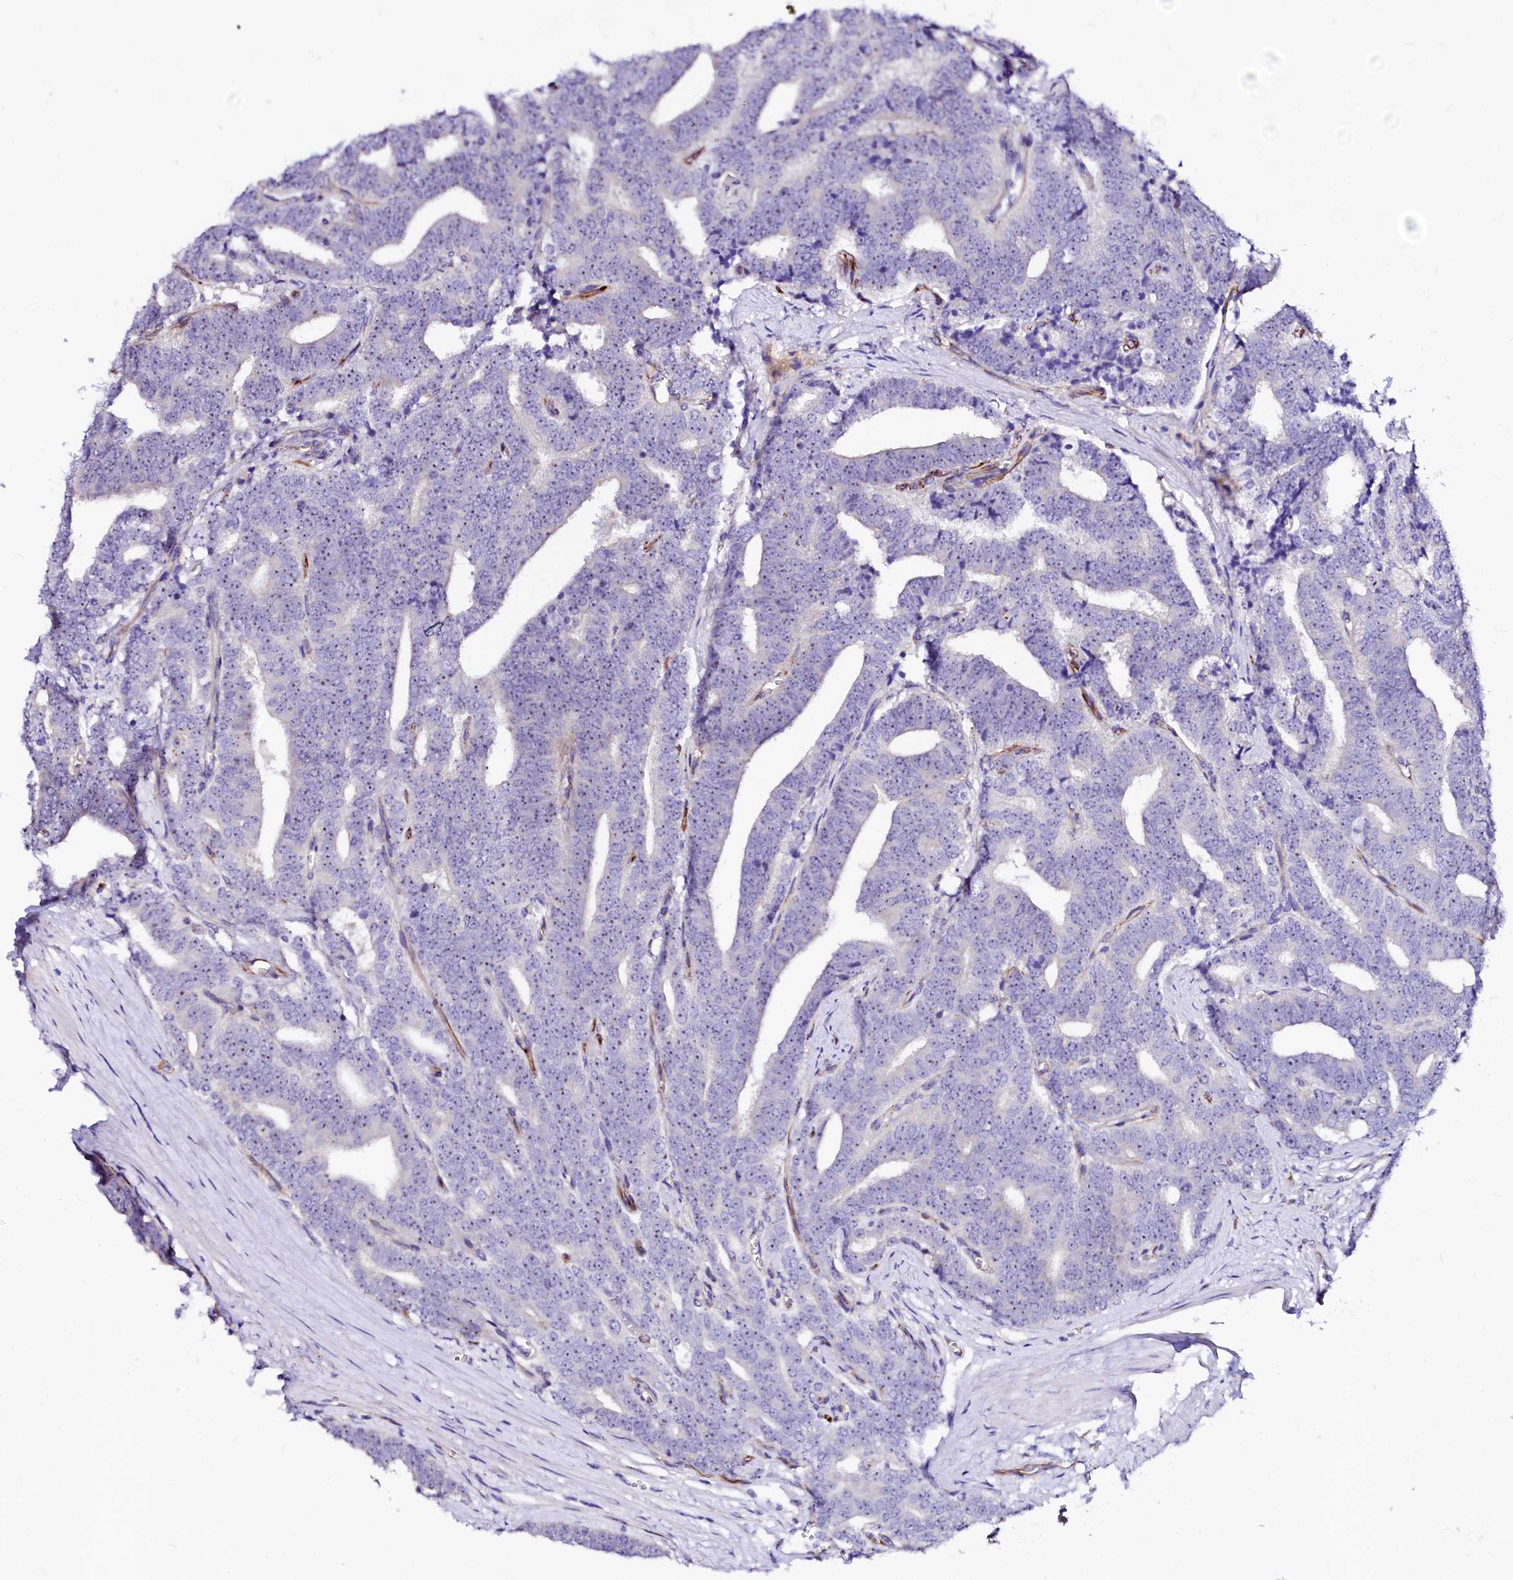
{"staining": {"intensity": "weak", "quantity": "25%-75%", "location": "nuclear"}, "tissue": "prostate cancer", "cell_type": "Tumor cells", "image_type": "cancer", "snomed": [{"axis": "morphology", "description": "Adenocarcinoma, High grade"}, {"axis": "topography", "description": "Prostate and seminal vesicle, NOS"}], "caption": "Weak nuclear expression for a protein is present in about 25%-75% of tumor cells of prostate cancer using immunohistochemistry (IHC).", "gene": "SFR1", "patient": {"sex": "male", "age": 67}}